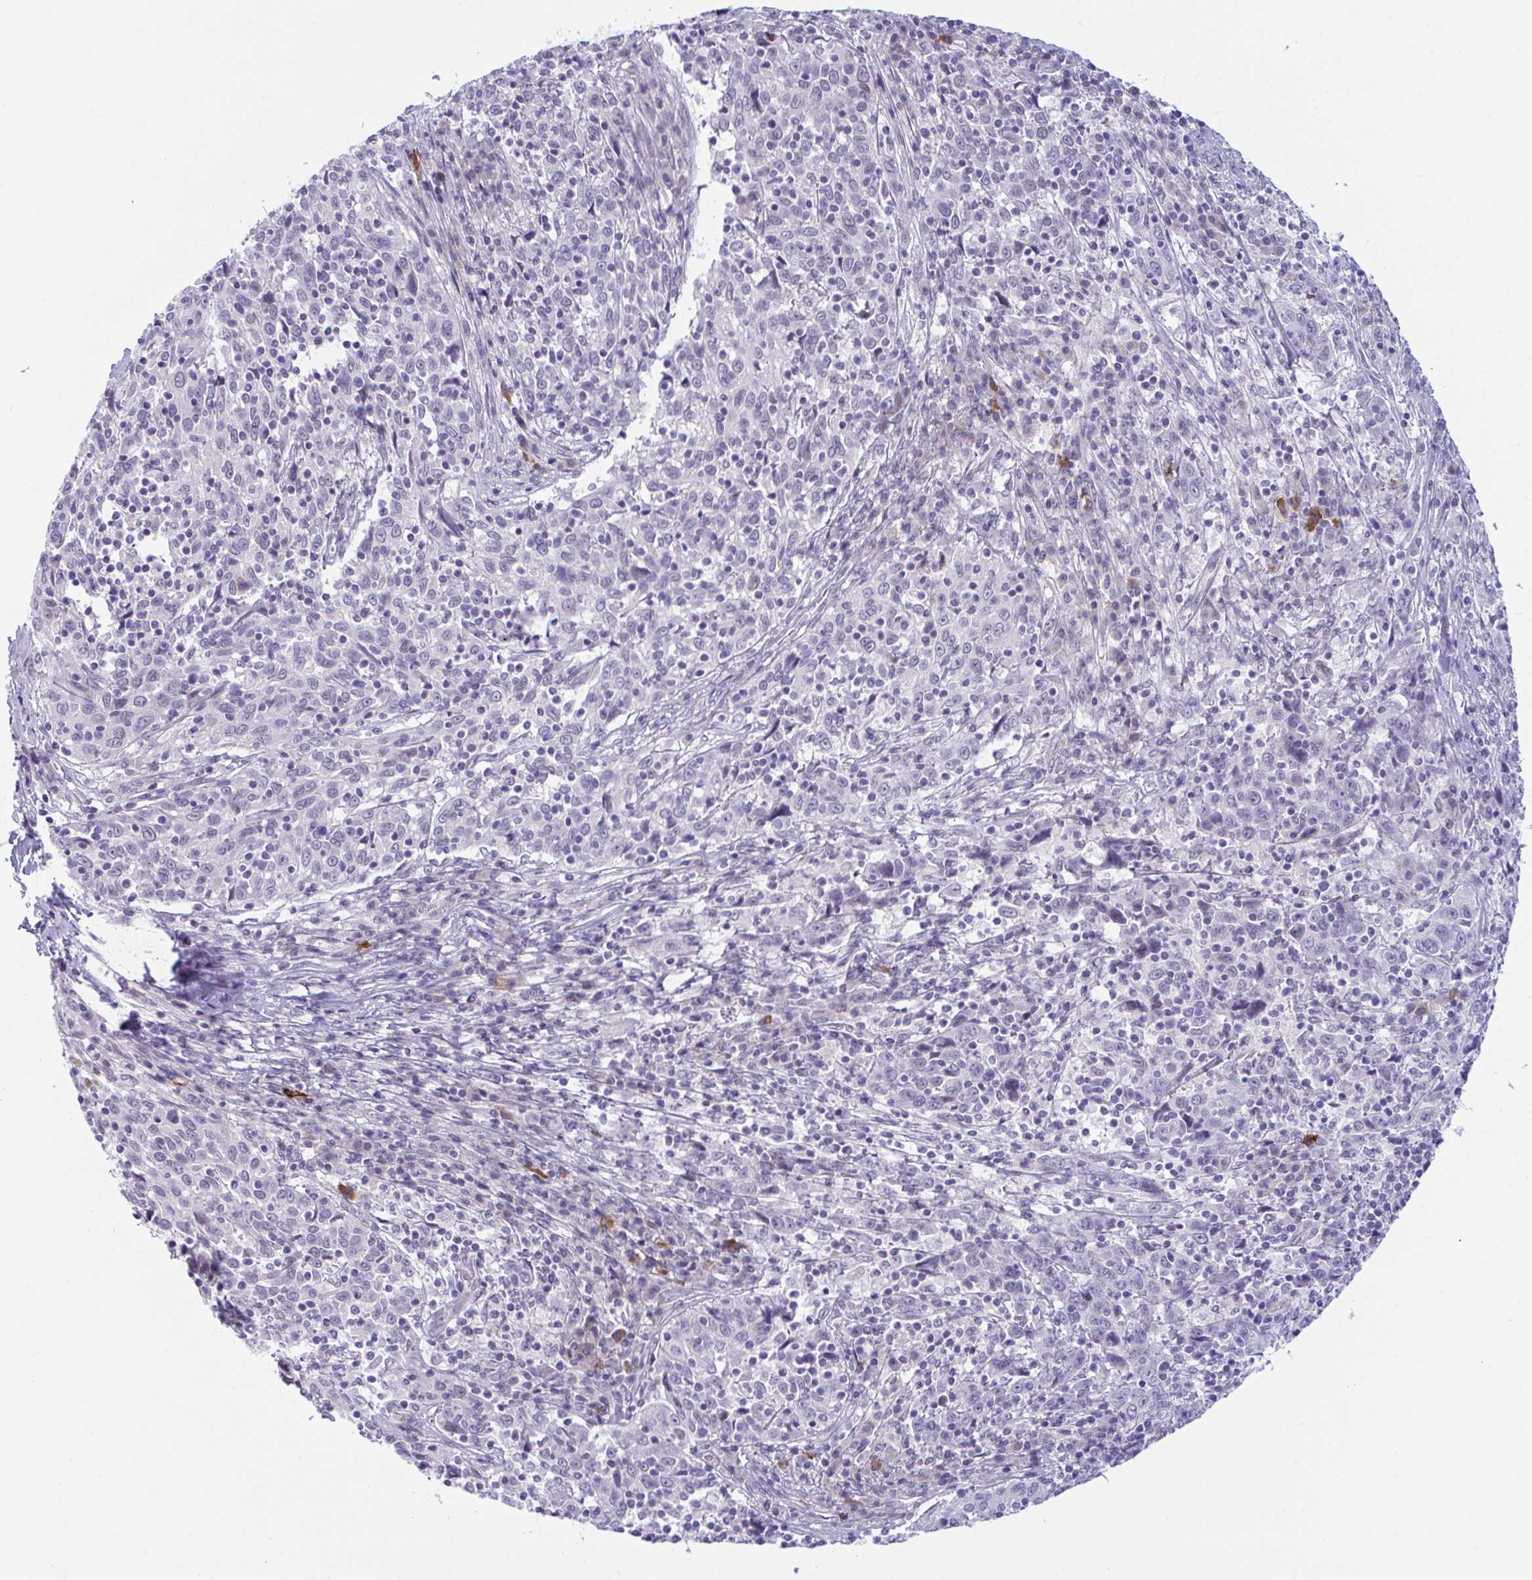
{"staining": {"intensity": "negative", "quantity": "none", "location": "none"}, "tissue": "cervical cancer", "cell_type": "Tumor cells", "image_type": "cancer", "snomed": [{"axis": "morphology", "description": "Squamous cell carcinoma, NOS"}, {"axis": "topography", "description": "Cervix"}], "caption": "Immunohistochemical staining of cervical cancer reveals no significant expression in tumor cells.", "gene": "USP35", "patient": {"sex": "female", "age": 46}}